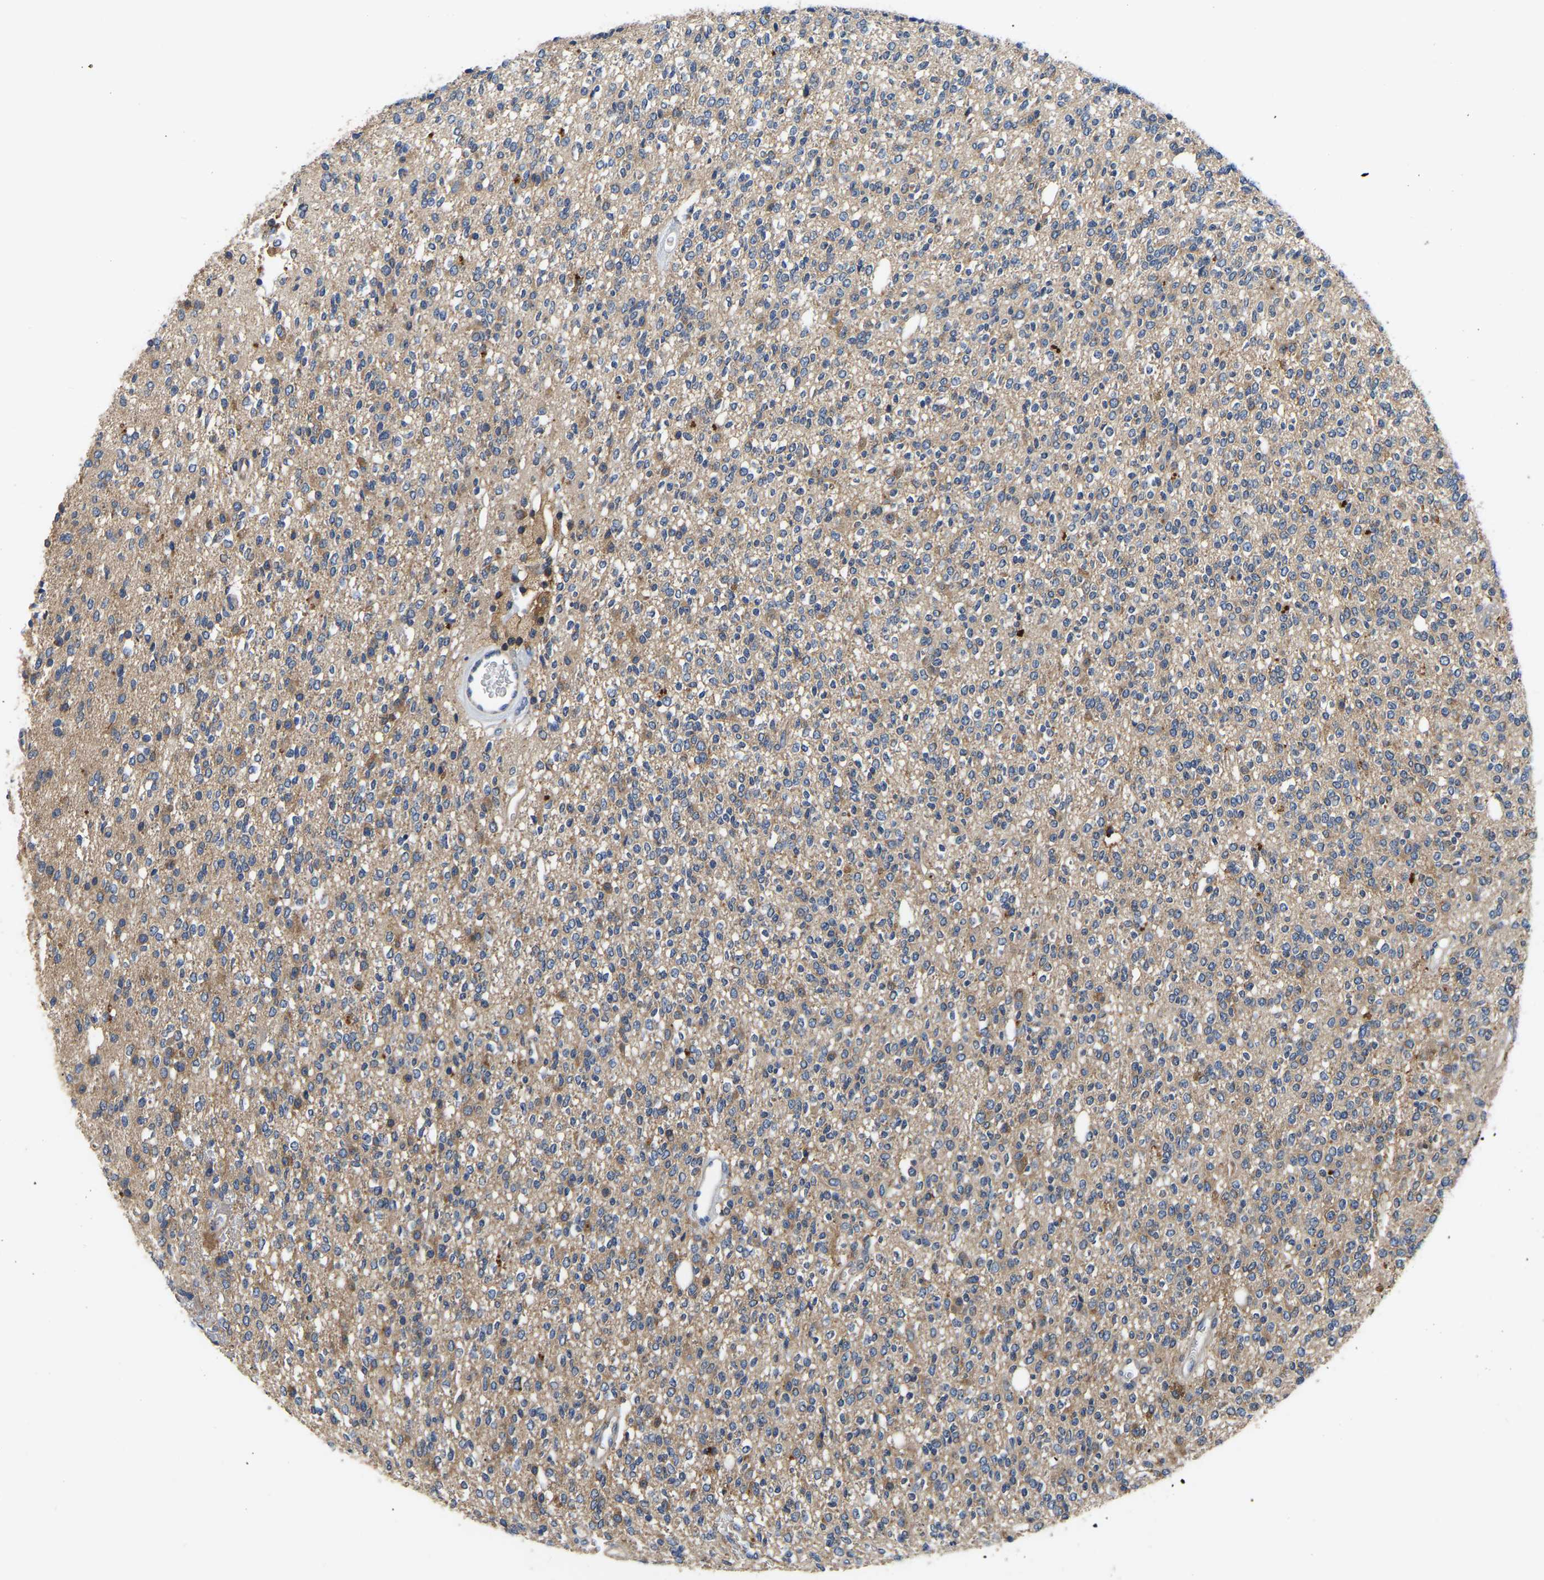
{"staining": {"intensity": "moderate", "quantity": "25%-75%", "location": "cytoplasmic/membranous"}, "tissue": "glioma", "cell_type": "Tumor cells", "image_type": "cancer", "snomed": [{"axis": "morphology", "description": "Glioma, malignant, High grade"}, {"axis": "topography", "description": "Brain"}], "caption": "This is an image of immunohistochemistry staining of high-grade glioma (malignant), which shows moderate positivity in the cytoplasmic/membranous of tumor cells.", "gene": "GARS1", "patient": {"sex": "male", "age": 34}}